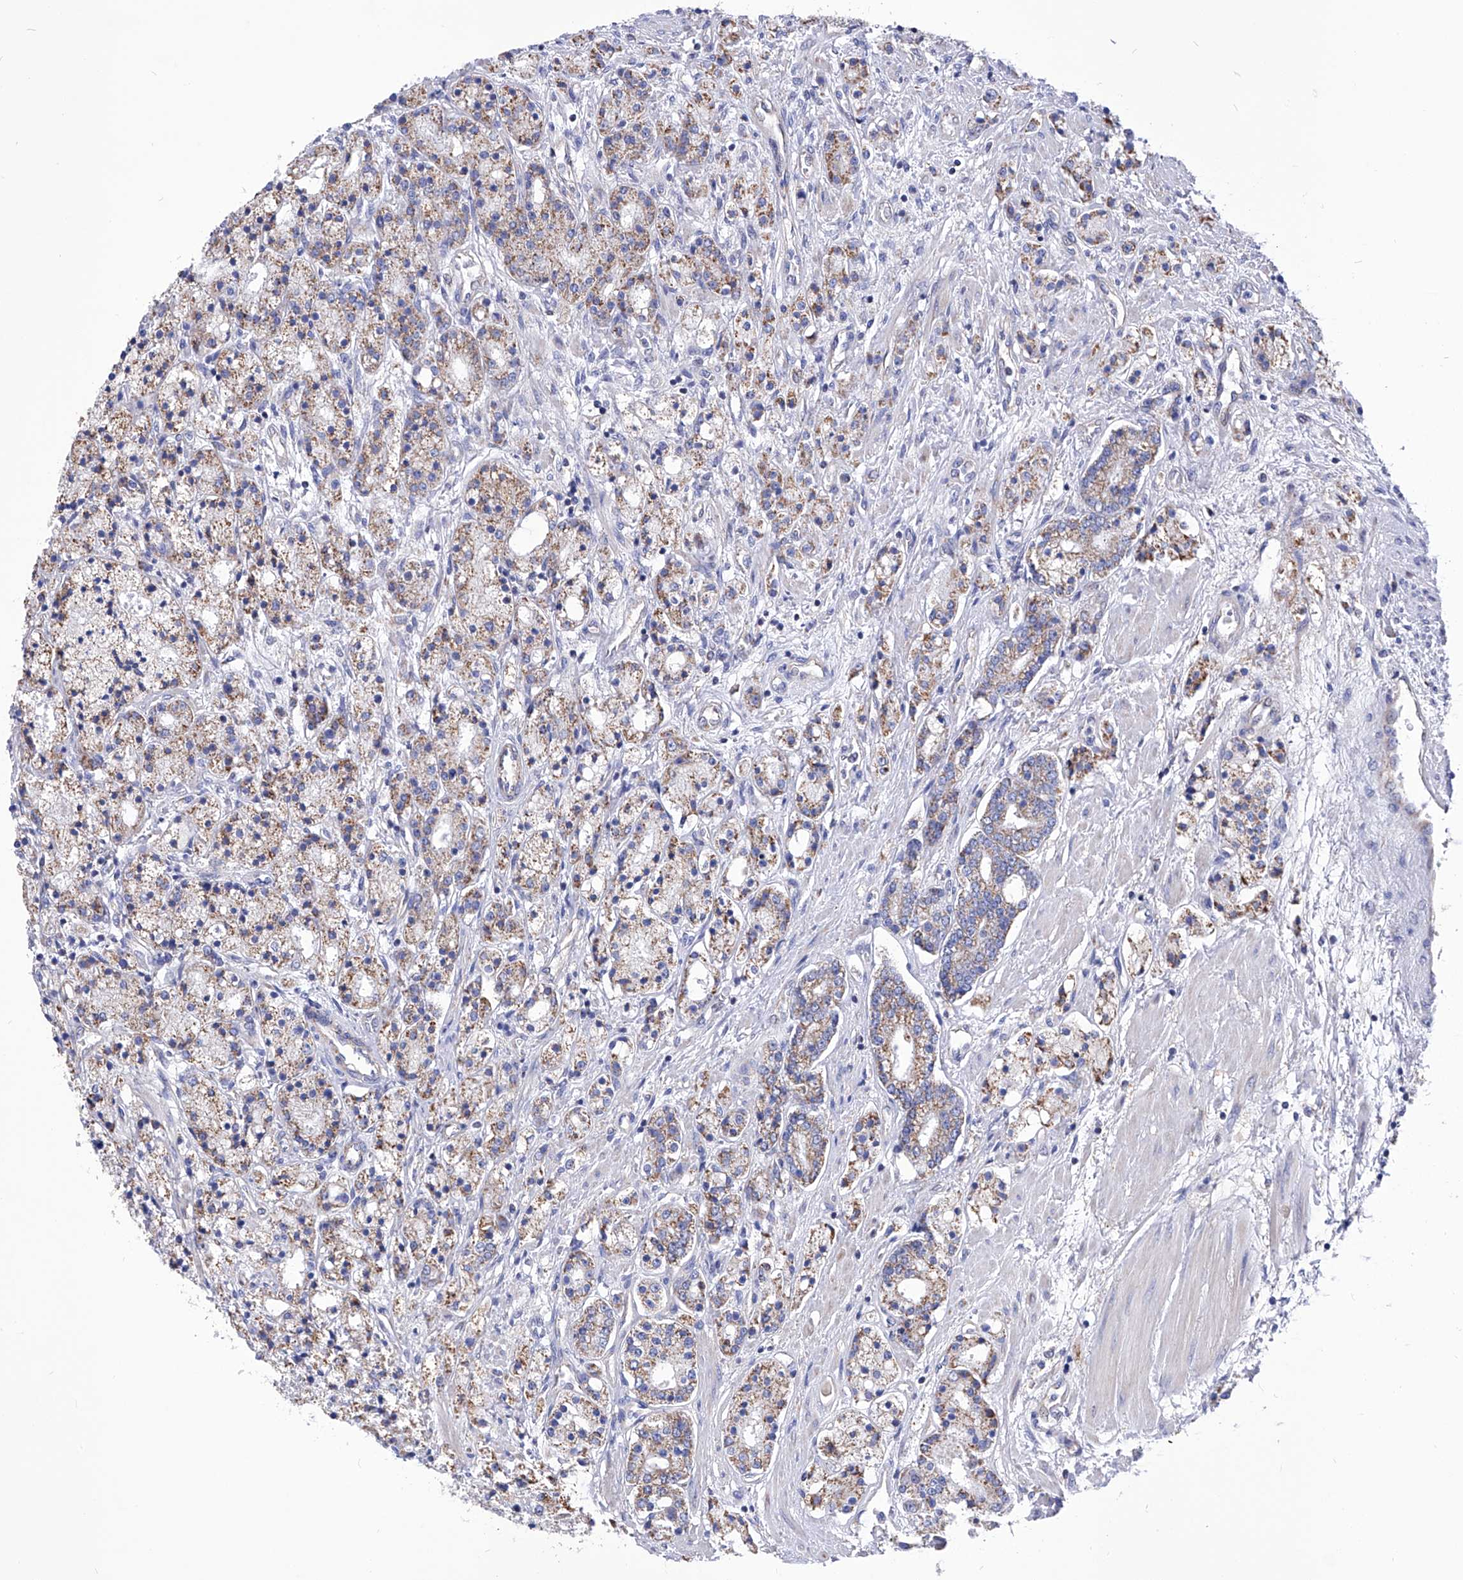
{"staining": {"intensity": "moderate", "quantity": ">75%", "location": "cytoplasmic/membranous"}, "tissue": "prostate cancer", "cell_type": "Tumor cells", "image_type": "cancer", "snomed": [{"axis": "morphology", "description": "Adenocarcinoma, High grade"}, {"axis": "topography", "description": "Prostate"}], "caption": "Human adenocarcinoma (high-grade) (prostate) stained for a protein (brown) demonstrates moderate cytoplasmic/membranous positive staining in approximately >75% of tumor cells.", "gene": "HRNR", "patient": {"sex": "male", "age": 60}}